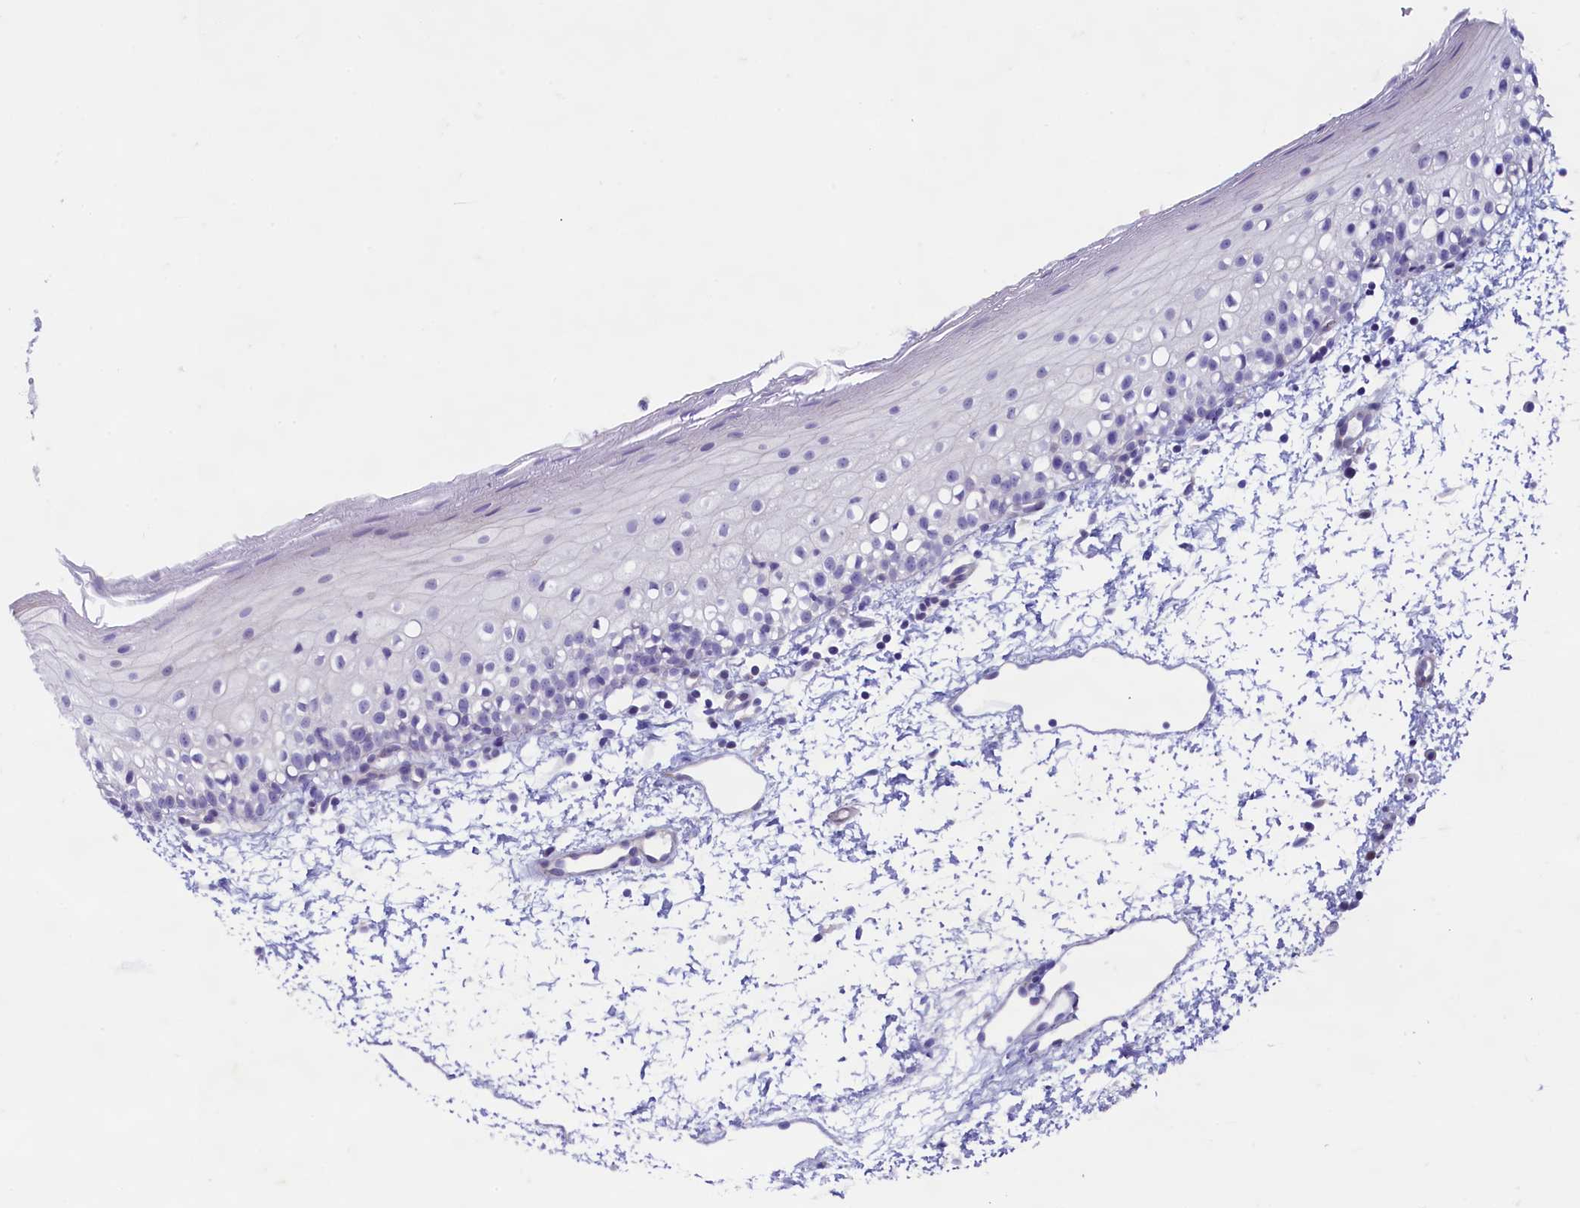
{"staining": {"intensity": "negative", "quantity": "none", "location": "none"}, "tissue": "oral mucosa", "cell_type": "Squamous epithelial cells", "image_type": "normal", "snomed": [{"axis": "morphology", "description": "Normal tissue, NOS"}, {"axis": "topography", "description": "Oral tissue"}], "caption": "High power microscopy image of an immunohistochemistry (IHC) image of unremarkable oral mucosa, revealing no significant expression in squamous epithelial cells. Brightfield microscopy of immunohistochemistry stained with DAB (brown) and hematoxylin (blue), captured at high magnification.", "gene": "MAP1LC3A", "patient": {"sex": "male", "age": 28}}